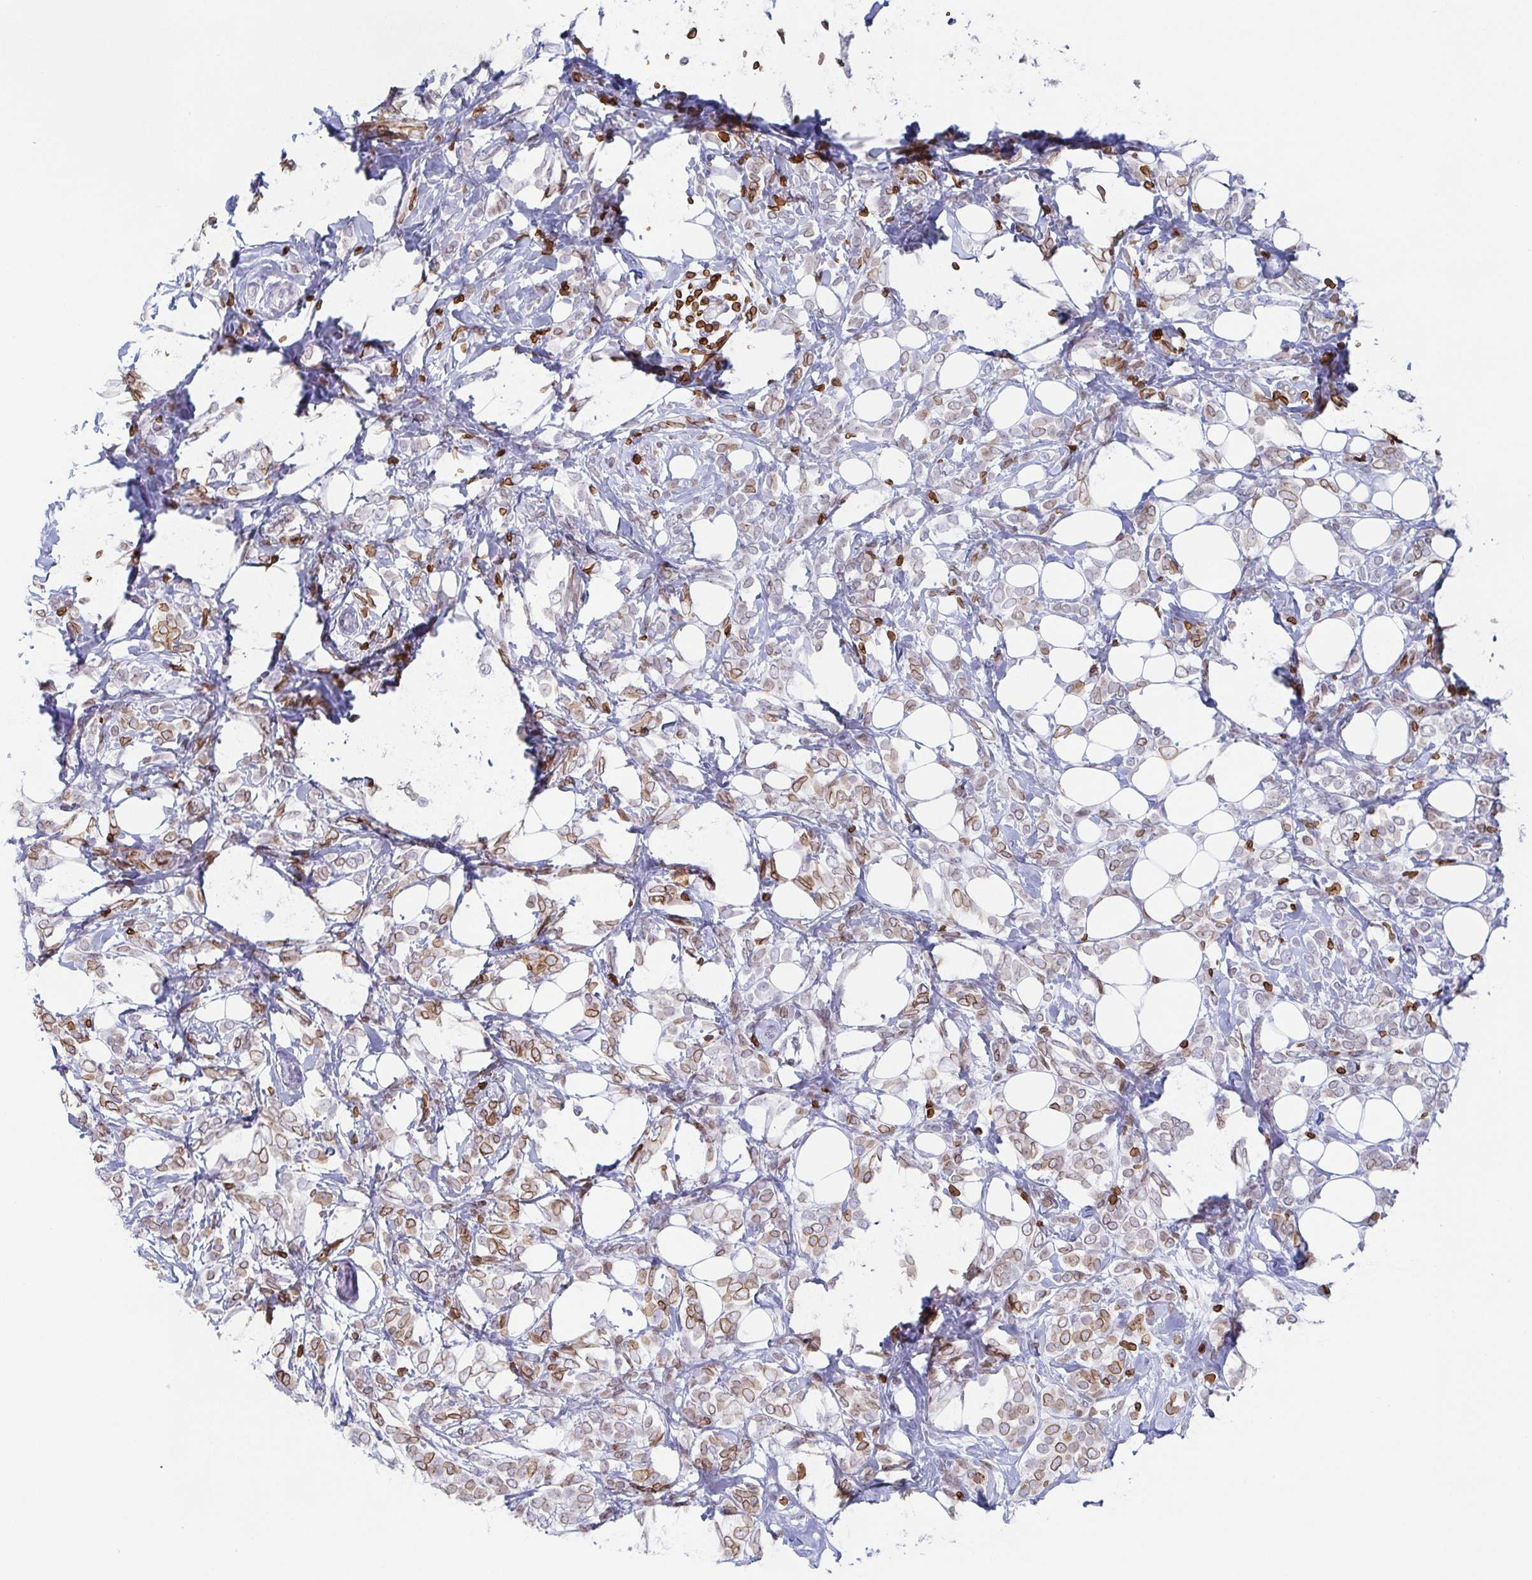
{"staining": {"intensity": "moderate", "quantity": "25%-75%", "location": "cytoplasmic/membranous,nuclear"}, "tissue": "breast cancer", "cell_type": "Tumor cells", "image_type": "cancer", "snomed": [{"axis": "morphology", "description": "Lobular carcinoma"}, {"axis": "topography", "description": "Breast"}], "caption": "Immunohistochemistry (IHC) photomicrograph of neoplastic tissue: breast lobular carcinoma stained using immunohistochemistry displays medium levels of moderate protein expression localized specifically in the cytoplasmic/membranous and nuclear of tumor cells, appearing as a cytoplasmic/membranous and nuclear brown color.", "gene": "BTBD7", "patient": {"sex": "female", "age": 49}}